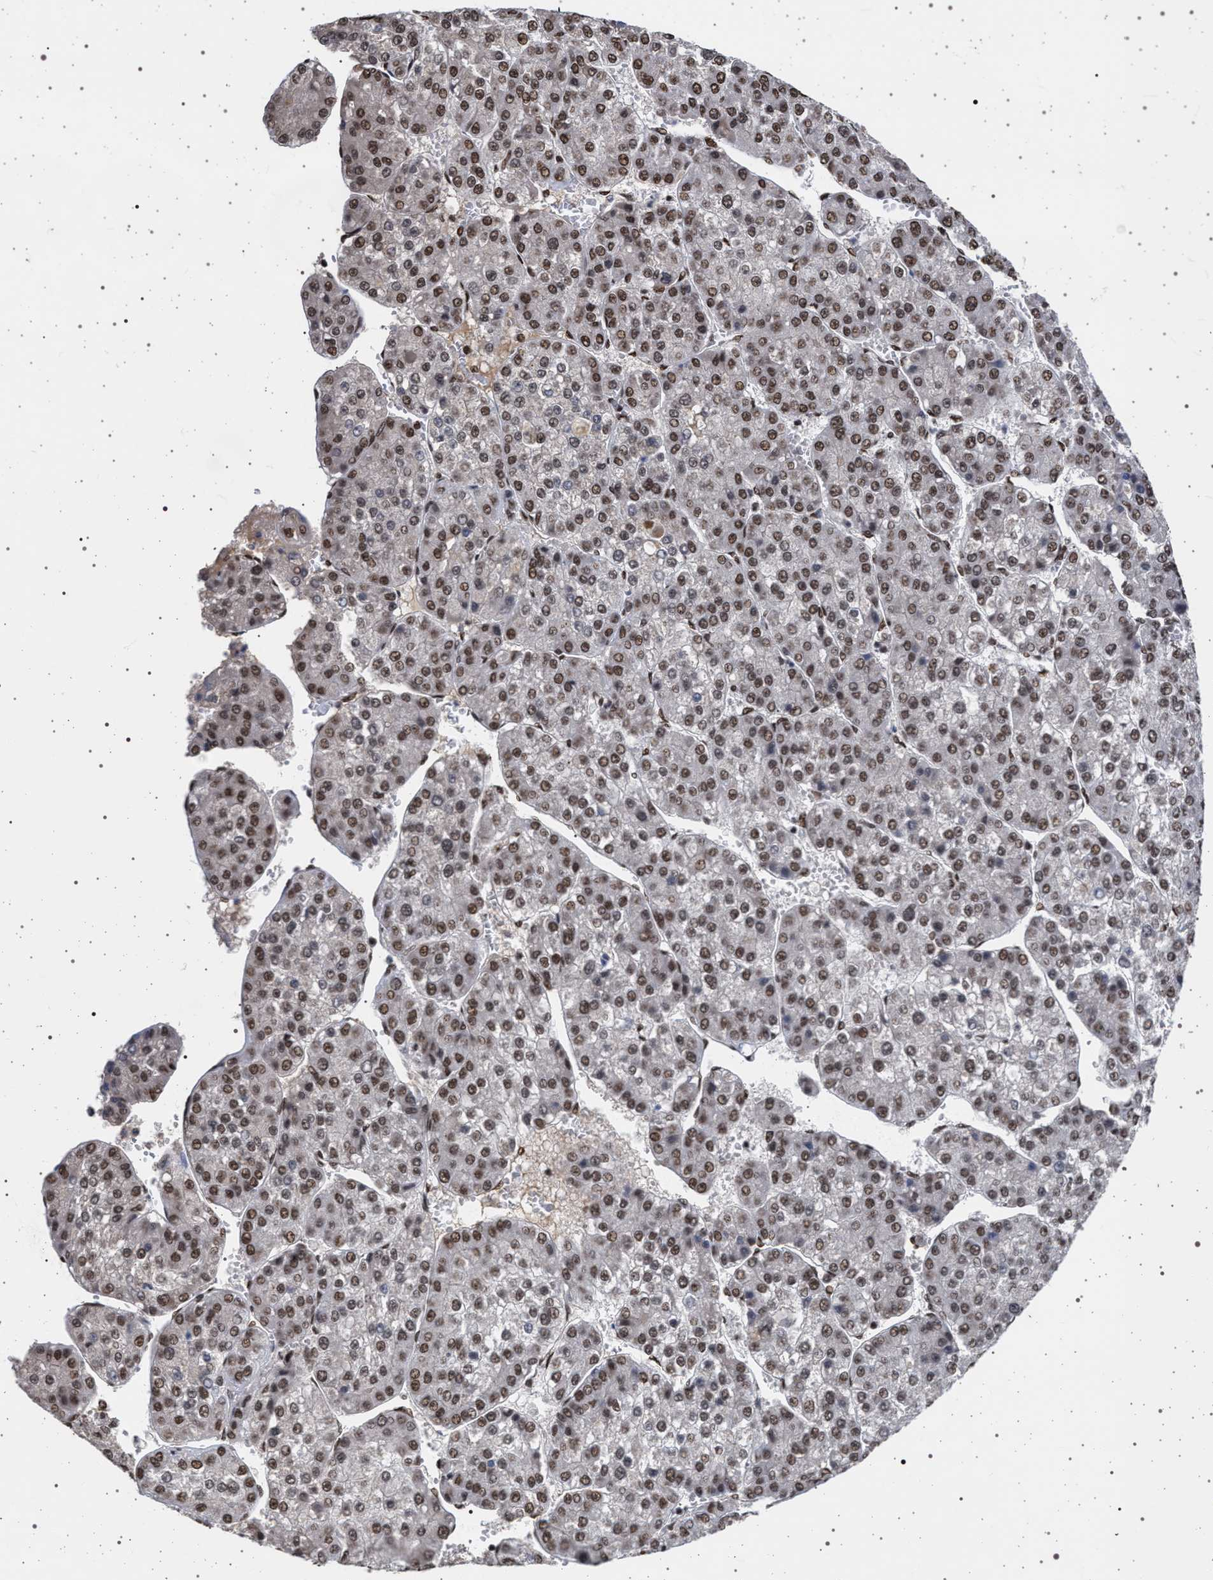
{"staining": {"intensity": "moderate", "quantity": ">75%", "location": "nuclear"}, "tissue": "liver cancer", "cell_type": "Tumor cells", "image_type": "cancer", "snomed": [{"axis": "morphology", "description": "Carcinoma, Hepatocellular, NOS"}, {"axis": "topography", "description": "Liver"}], "caption": "High-magnification brightfield microscopy of hepatocellular carcinoma (liver) stained with DAB (brown) and counterstained with hematoxylin (blue). tumor cells exhibit moderate nuclear positivity is present in approximately>75% of cells. Immunohistochemistry stains the protein of interest in brown and the nuclei are stained blue.", "gene": "PHF12", "patient": {"sex": "female", "age": 73}}